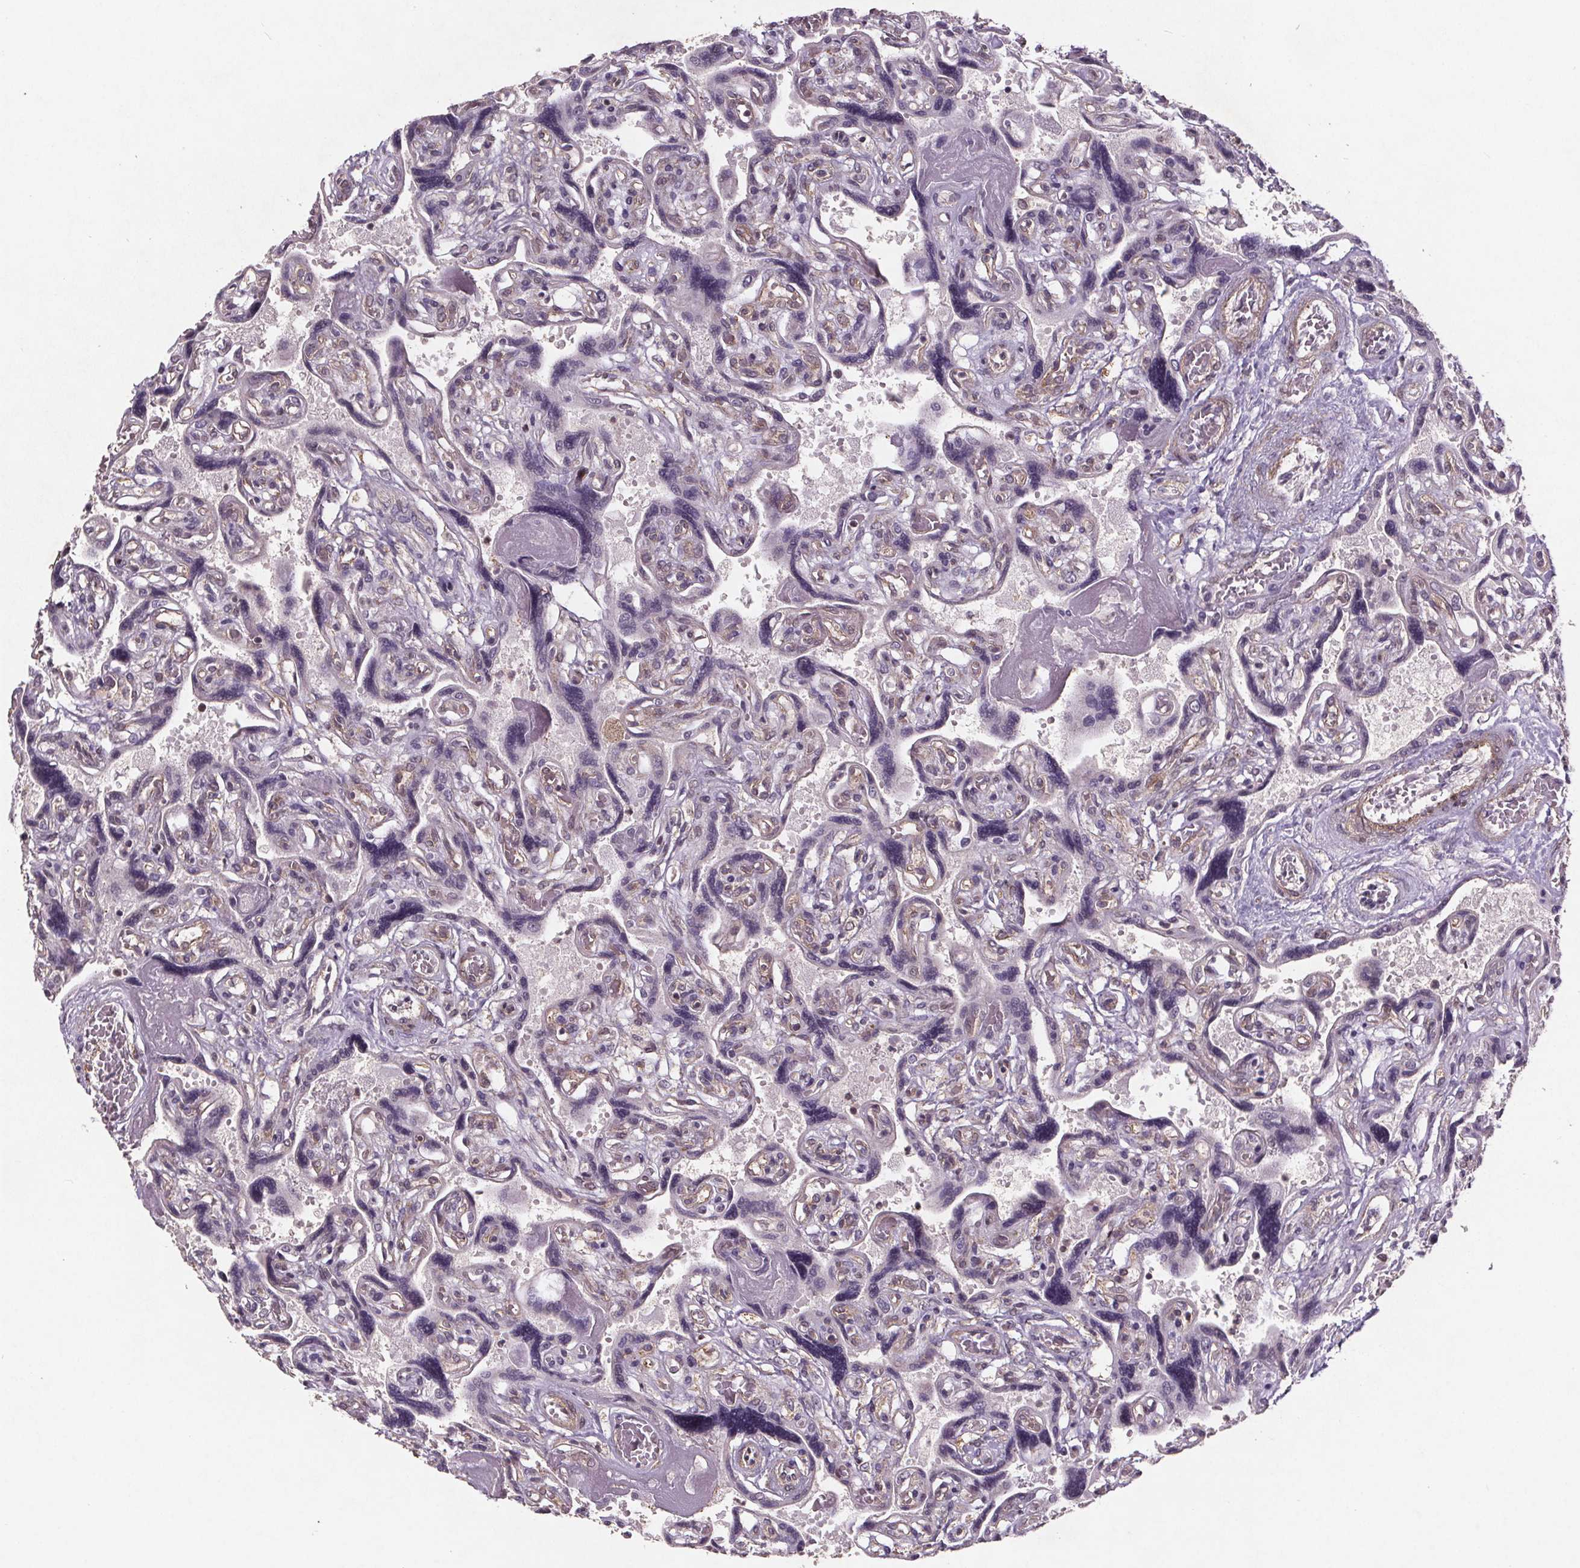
{"staining": {"intensity": "moderate", "quantity": ">75%", "location": "cytoplasmic/membranous"}, "tissue": "placenta", "cell_type": "Decidual cells", "image_type": "normal", "snomed": [{"axis": "morphology", "description": "Normal tissue, NOS"}, {"axis": "topography", "description": "Placenta"}], "caption": "Immunohistochemical staining of normal placenta shows moderate cytoplasmic/membranous protein positivity in about >75% of decidual cells. Using DAB (3,3'-diaminobenzidine) (brown) and hematoxylin (blue) stains, captured at high magnification using brightfield microscopy.", "gene": "STRN3", "patient": {"sex": "female", "age": 32}}